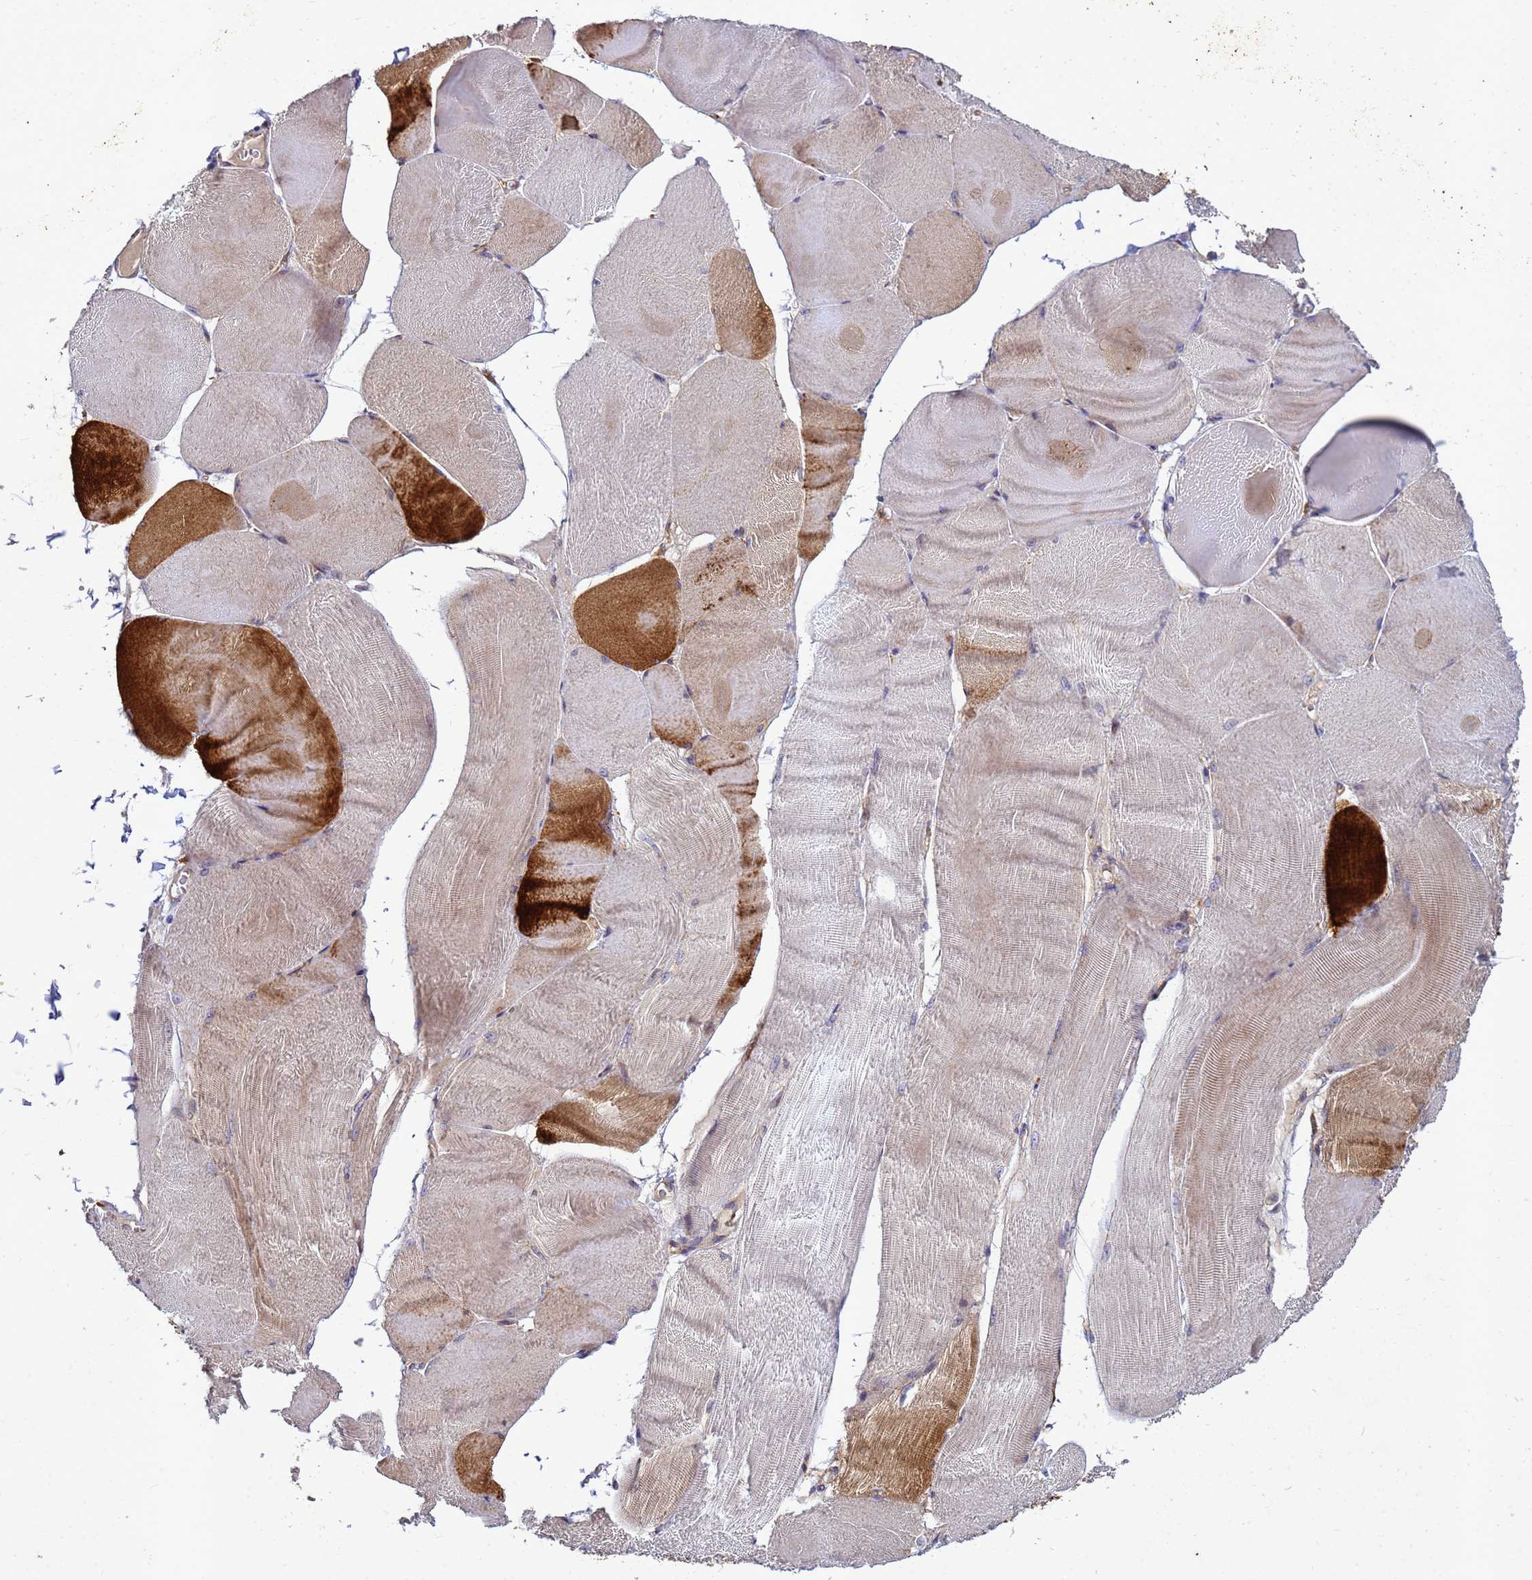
{"staining": {"intensity": "moderate", "quantity": "25%-75%", "location": "cytoplasmic/membranous"}, "tissue": "skeletal muscle", "cell_type": "Myocytes", "image_type": "normal", "snomed": [{"axis": "morphology", "description": "Normal tissue, NOS"}, {"axis": "morphology", "description": "Basal cell carcinoma"}, {"axis": "topography", "description": "Skeletal muscle"}], "caption": "High-magnification brightfield microscopy of benign skeletal muscle stained with DAB (3,3'-diaminobenzidine) (brown) and counterstained with hematoxylin (blue). myocytes exhibit moderate cytoplasmic/membranous staining is seen in about25%-75% of cells. (DAB = brown stain, brightfield microscopy at high magnification).", "gene": "RNF215", "patient": {"sex": "female", "age": 64}}